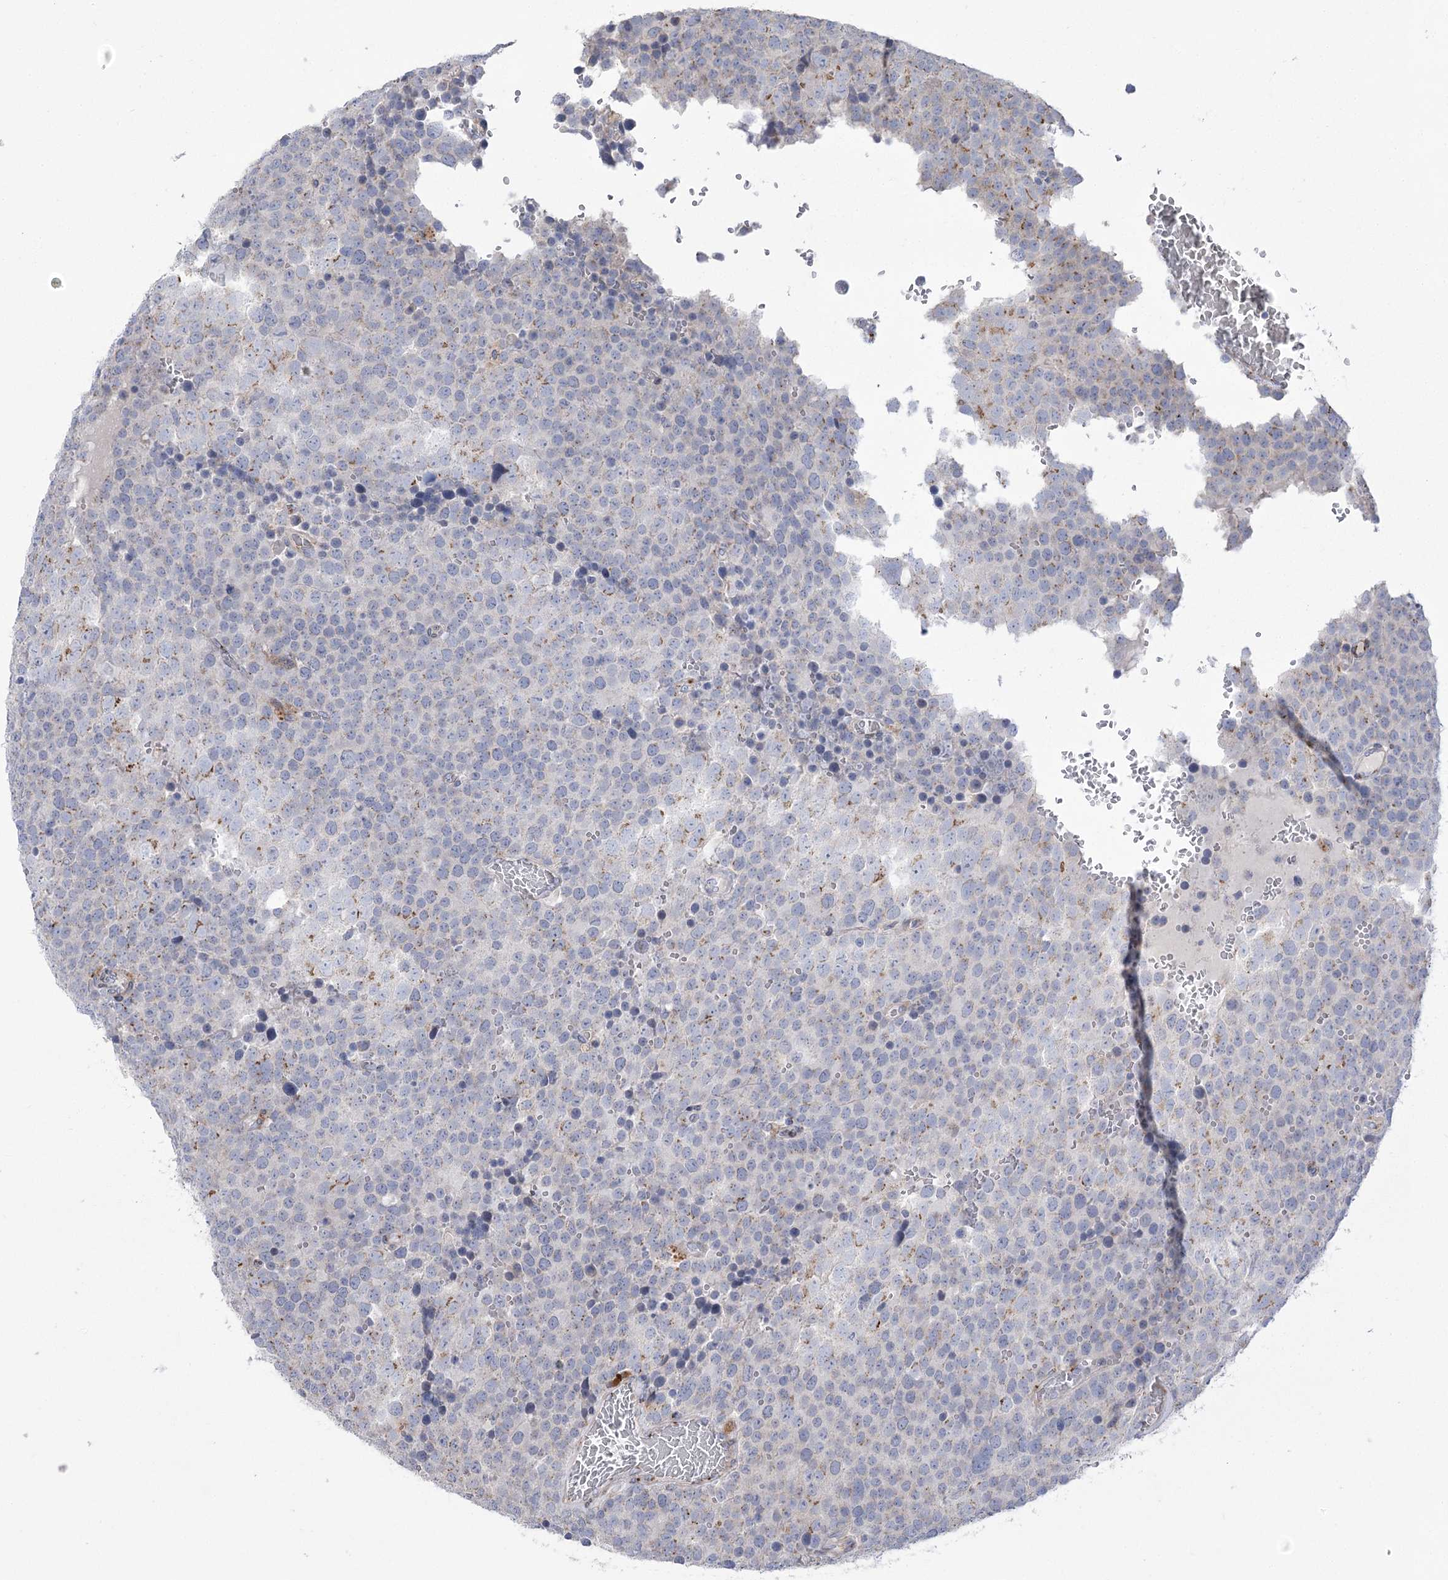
{"staining": {"intensity": "moderate", "quantity": "<25%", "location": "cytoplasmic/membranous"}, "tissue": "testis cancer", "cell_type": "Tumor cells", "image_type": "cancer", "snomed": [{"axis": "morphology", "description": "Seminoma, NOS"}, {"axis": "topography", "description": "Testis"}], "caption": "The micrograph displays a brown stain indicating the presence of a protein in the cytoplasmic/membranous of tumor cells in seminoma (testis). (IHC, brightfield microscopy, high magnification).", "gene": "NME7", "patient": {"sex": "male", "age": 71}}